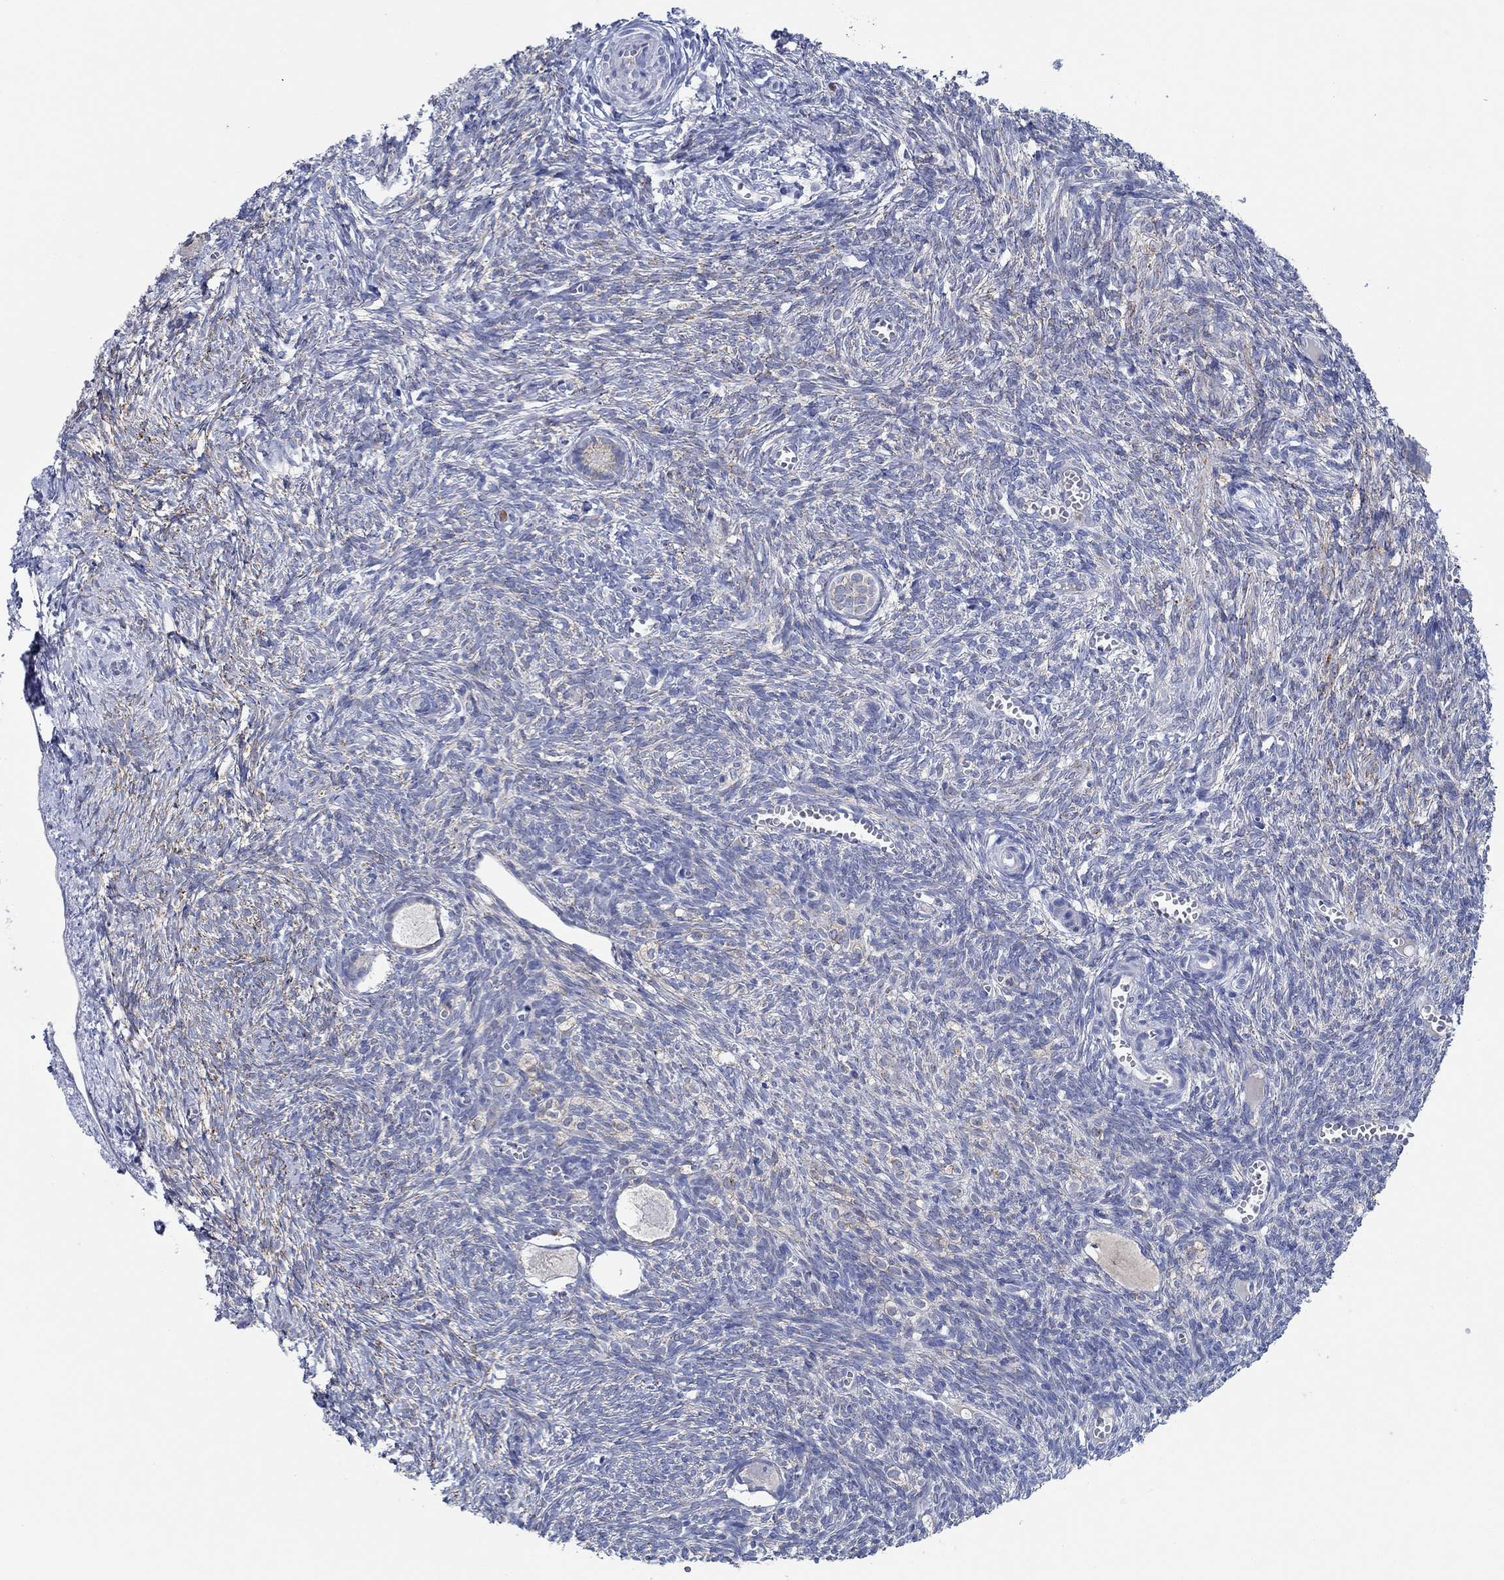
{"staining": {"intensity": "negative", "quantity": "none", "location": "none"}, "tissue": "ovary", "cell_type": "Follicle cells", "image_type": "normal", "snomed": [{"axis": "morphology", "description": "Normal tissue, NOS"}, {"axis": "topography", "description": "Ovary"}], "caption": "Immunohistochemistry (IHC) photomicrograph of benign ovary: human ovary stained with DAB displays no significant protein expression in follicle cells. (DAB immunohistochemistry (IHC) visualized using brightfield microscopy, high magnification).", "gene": "CPM", "patient": {"sex": "female", "age": 43}}